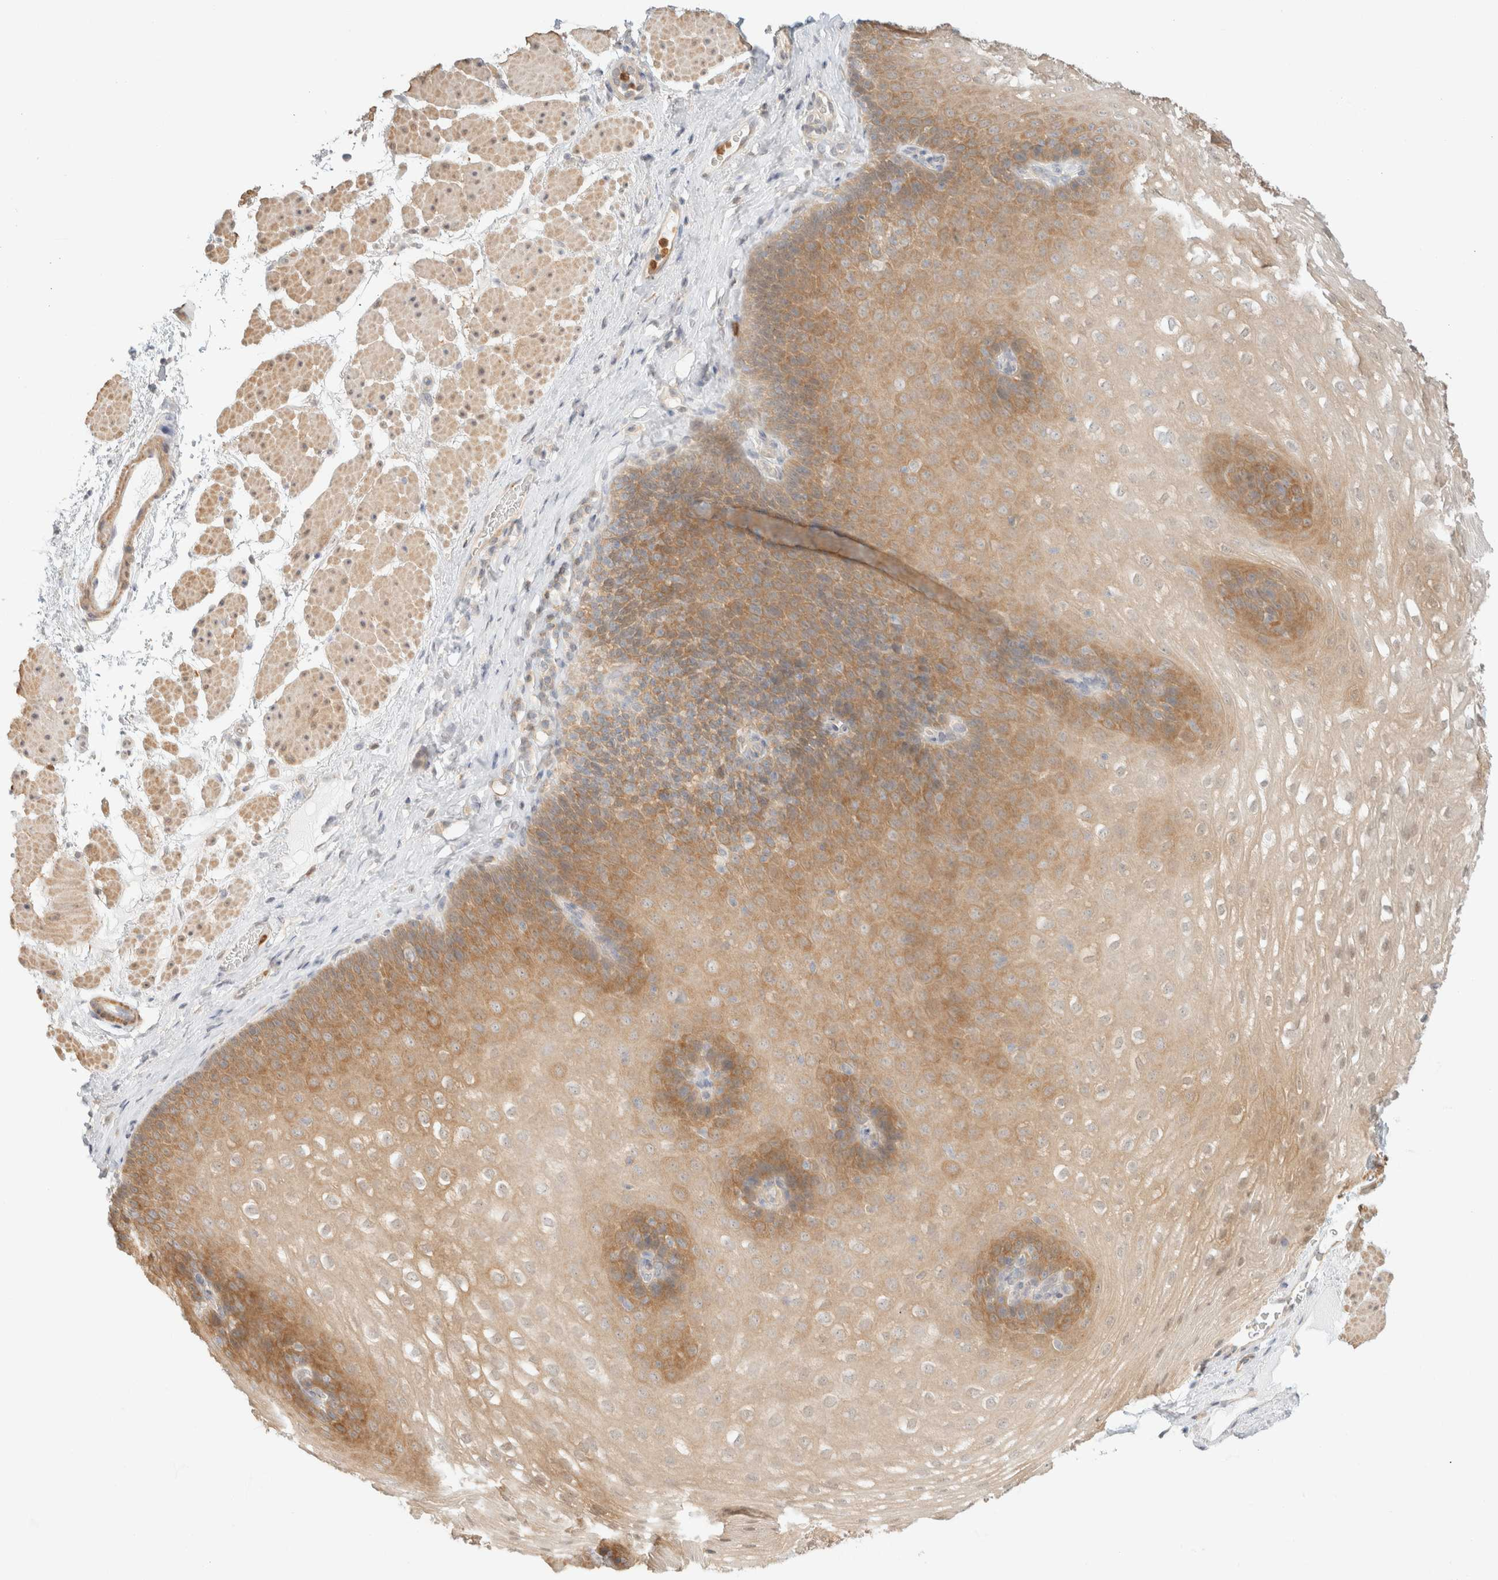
{"staining": {"intensity": "moderate", "quantity": "25%-75%", "location": "cytoplasmic/membranous"}, "tissue": "esophagus", "cell_type": "Squamous epithelial cells", "image_type": "normal", "snomed": [{"axis": "morphology", "description": "Normal tissue, NOS"}, {"axis": "topography", "description": "Esophagus"}], "caption": "This photomicrograph exhibits benign esophagus stained with immunohistochemistry to label a protein in brown. The cytoplasmic/membranous of squamous epithelial cells show moderate positivity for the protein. Nuclei are counter-stained blue.", "gene": "GPI", "patient": {"sex": "female", "age": 66}}